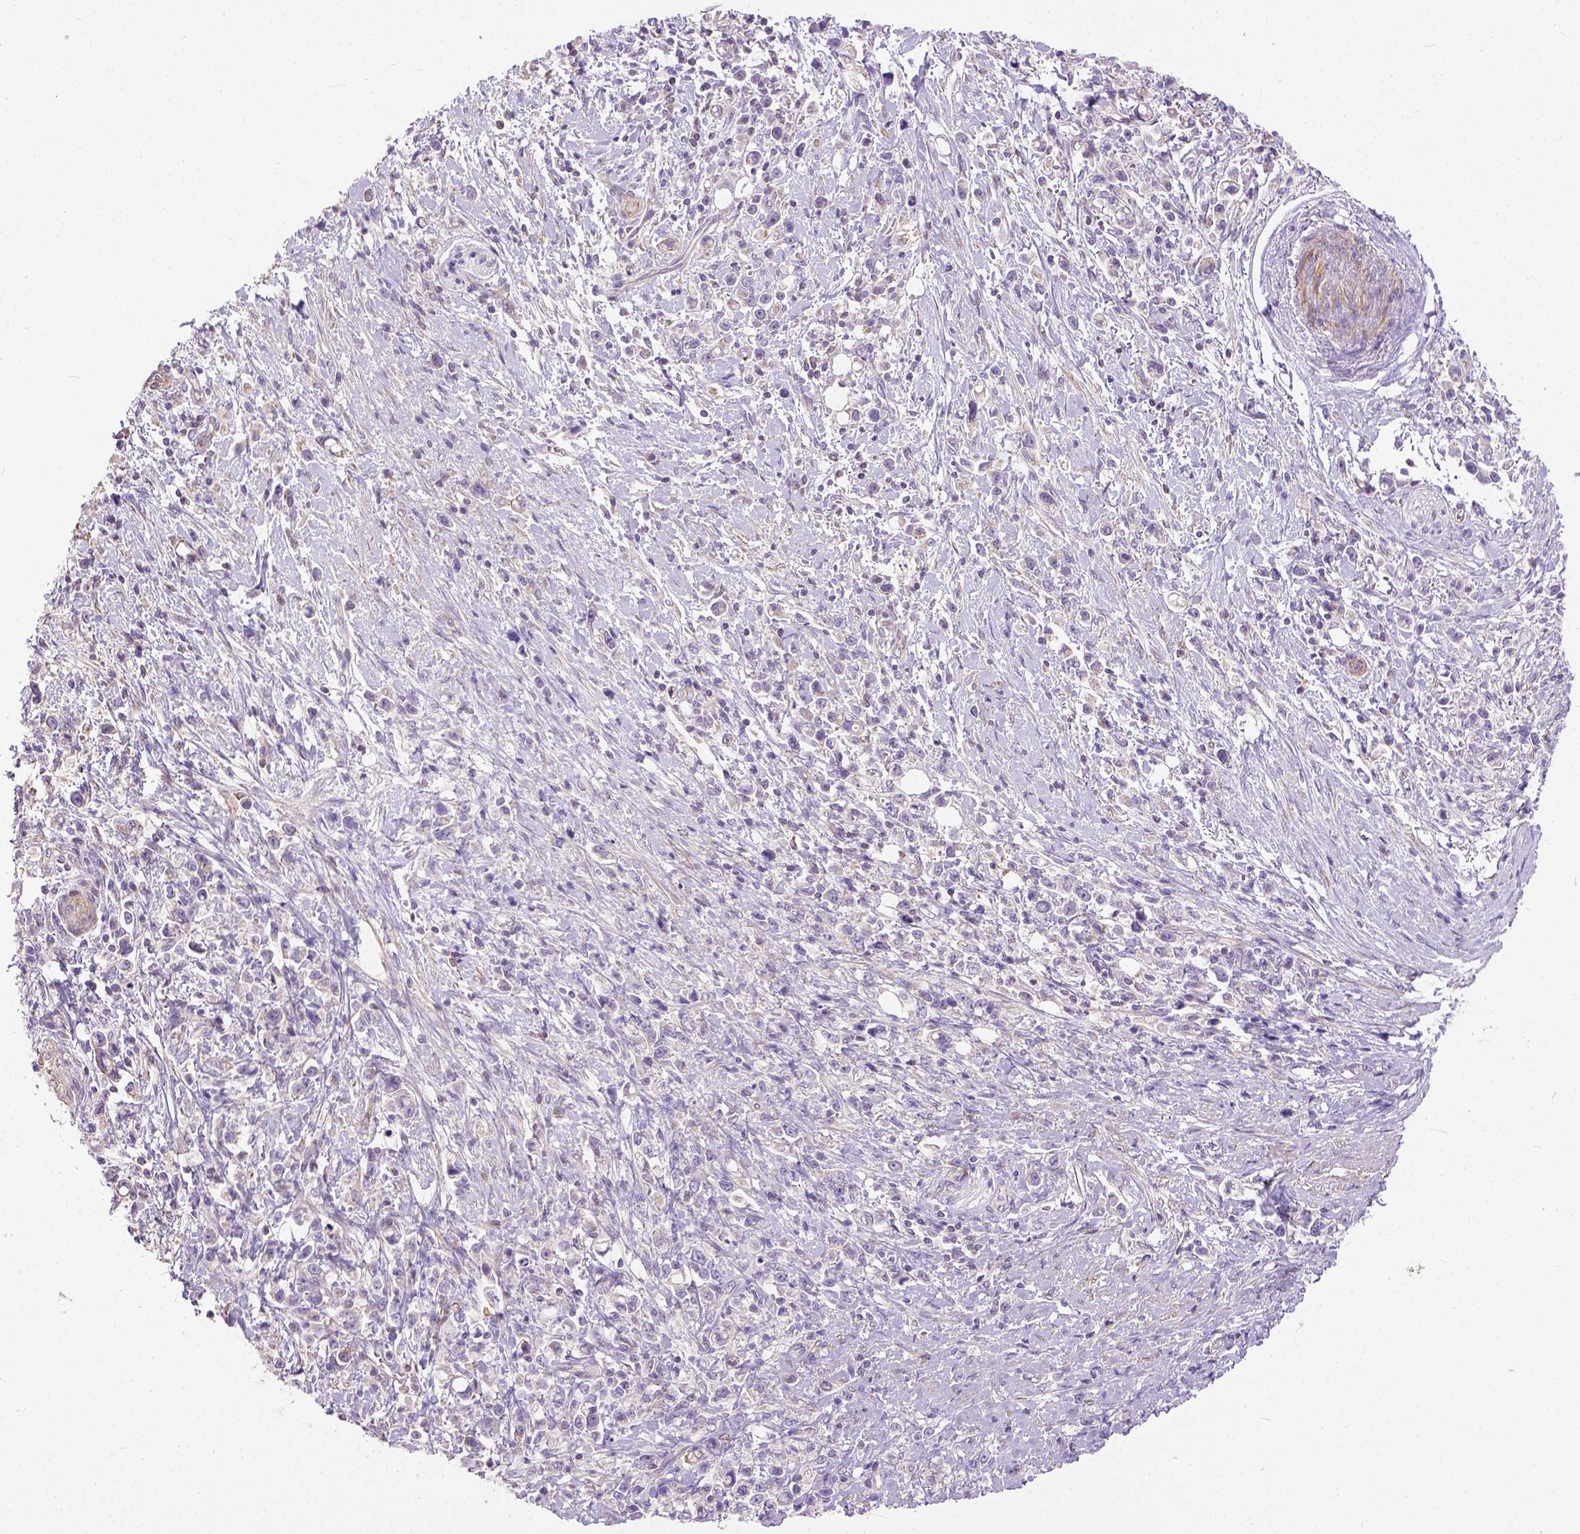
{"staining": {"intensity": "negative", "quantity": "none", "location": "none"}, "tissue": "stomach cancer", "cell_type": "Tumor cells", "image_type": "cancer", "snomed": [{"axis": "morphology", "description": "Adenocarcinoma, NOS"}, {"axis": "topography", "description": "Stomach"}], "caption": "A photomicrograph of adenocarcinoma (stomach) stained for a protein reveals no brown staining in tumor cells.", "gene": "BANF2", "patient": {"sex": "male", "age": 63}}